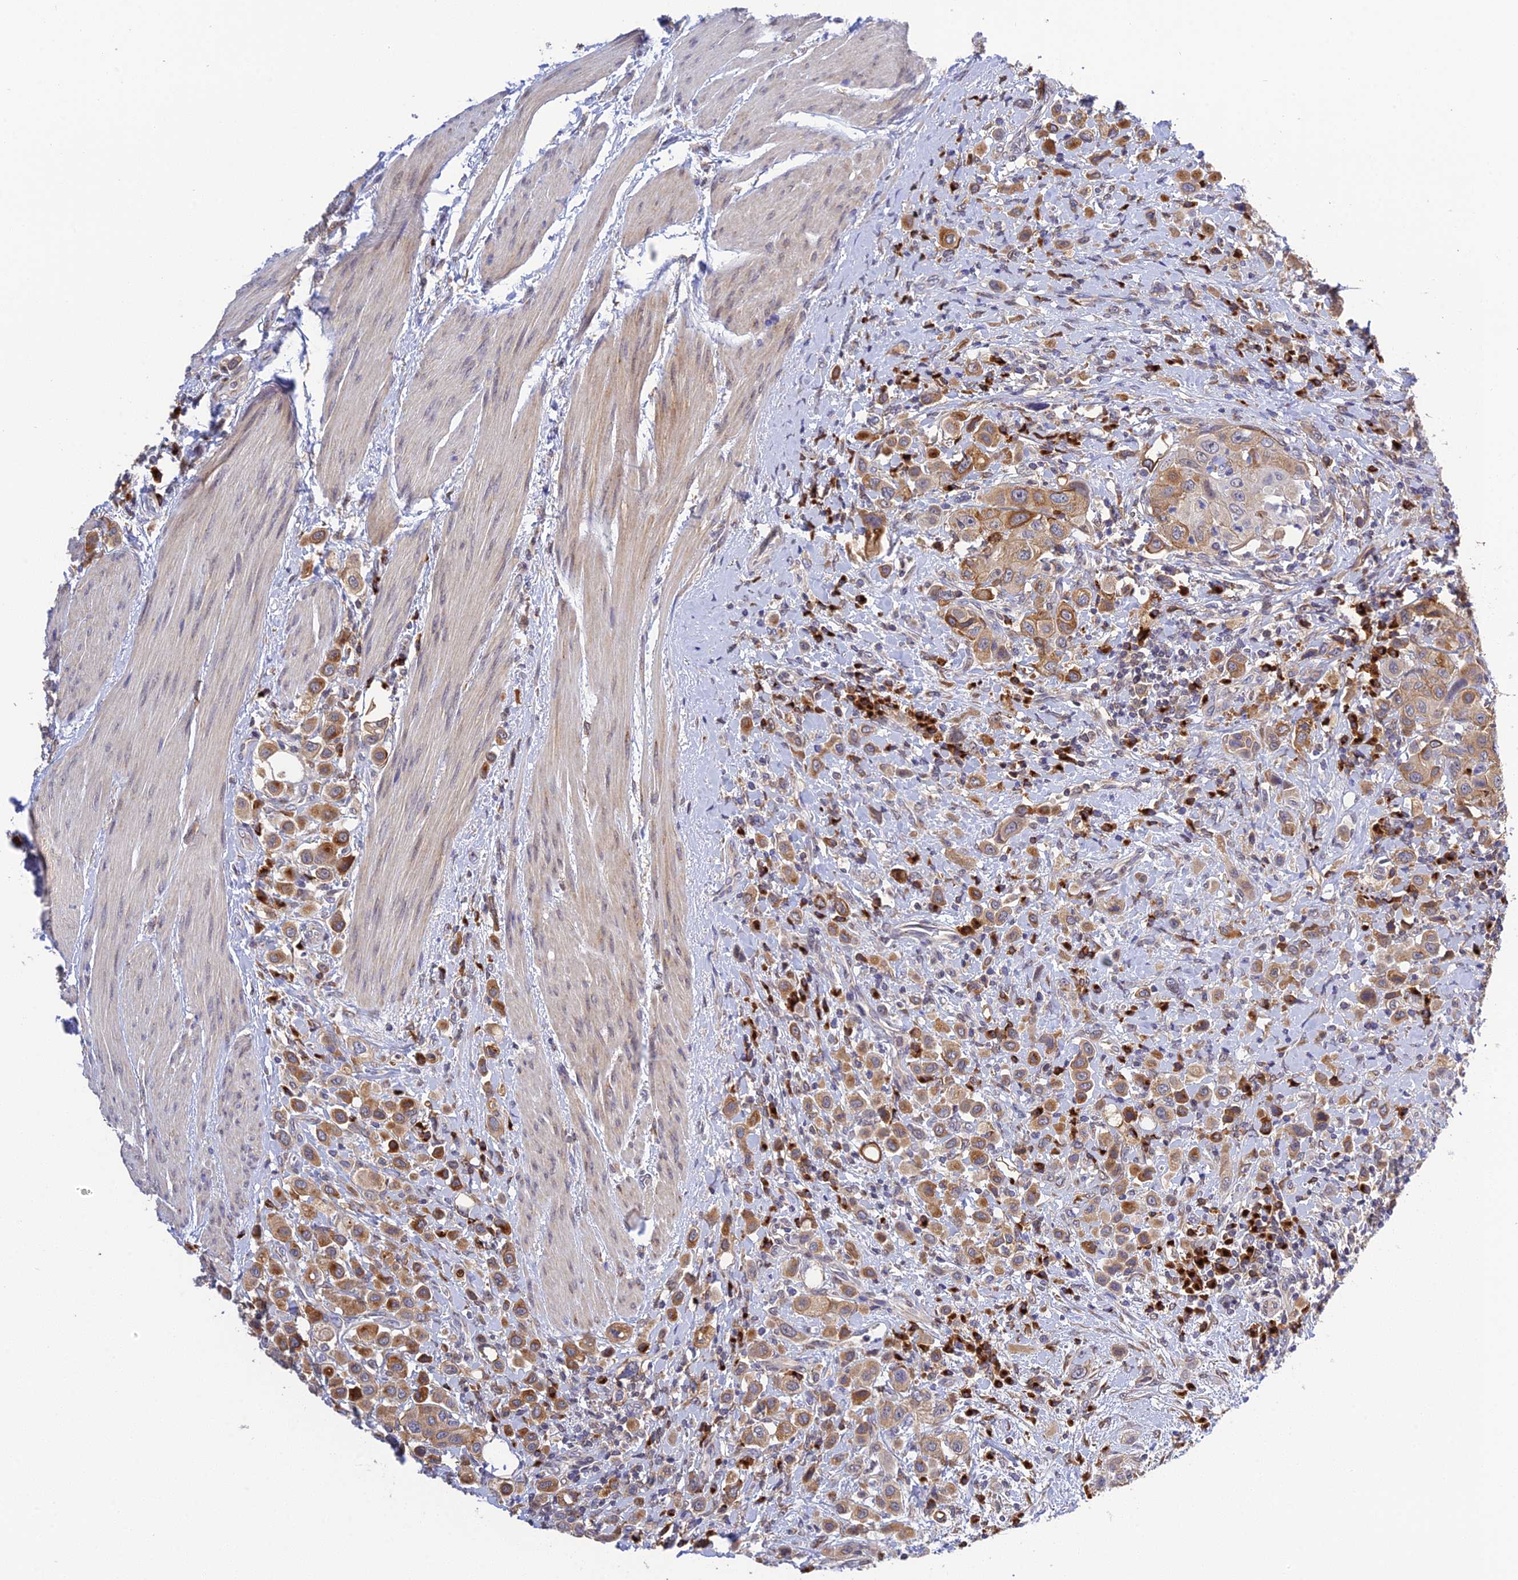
{"staining": {"intensity": "moderate", "quantity": ">75%", "location": "cytoplasmic/membranous"}, "tissue": "urothelial cancer", "cell_type": "Tumor cells", "image_type": "cancer", "snomed": [{"axis": "morphology", "description": "Urothelial carcinoma, High grade"}, {"axis": "topography", "description": "Urinary bladder"}], "caption": "Immunohistochemical staining of human urothelial cancer displays moderate cytoplasmic/membranous protein staining in approximately >75% of tumor cells.", "gene": "SNX17", "patient": {"sex": "male", "age": 50}}